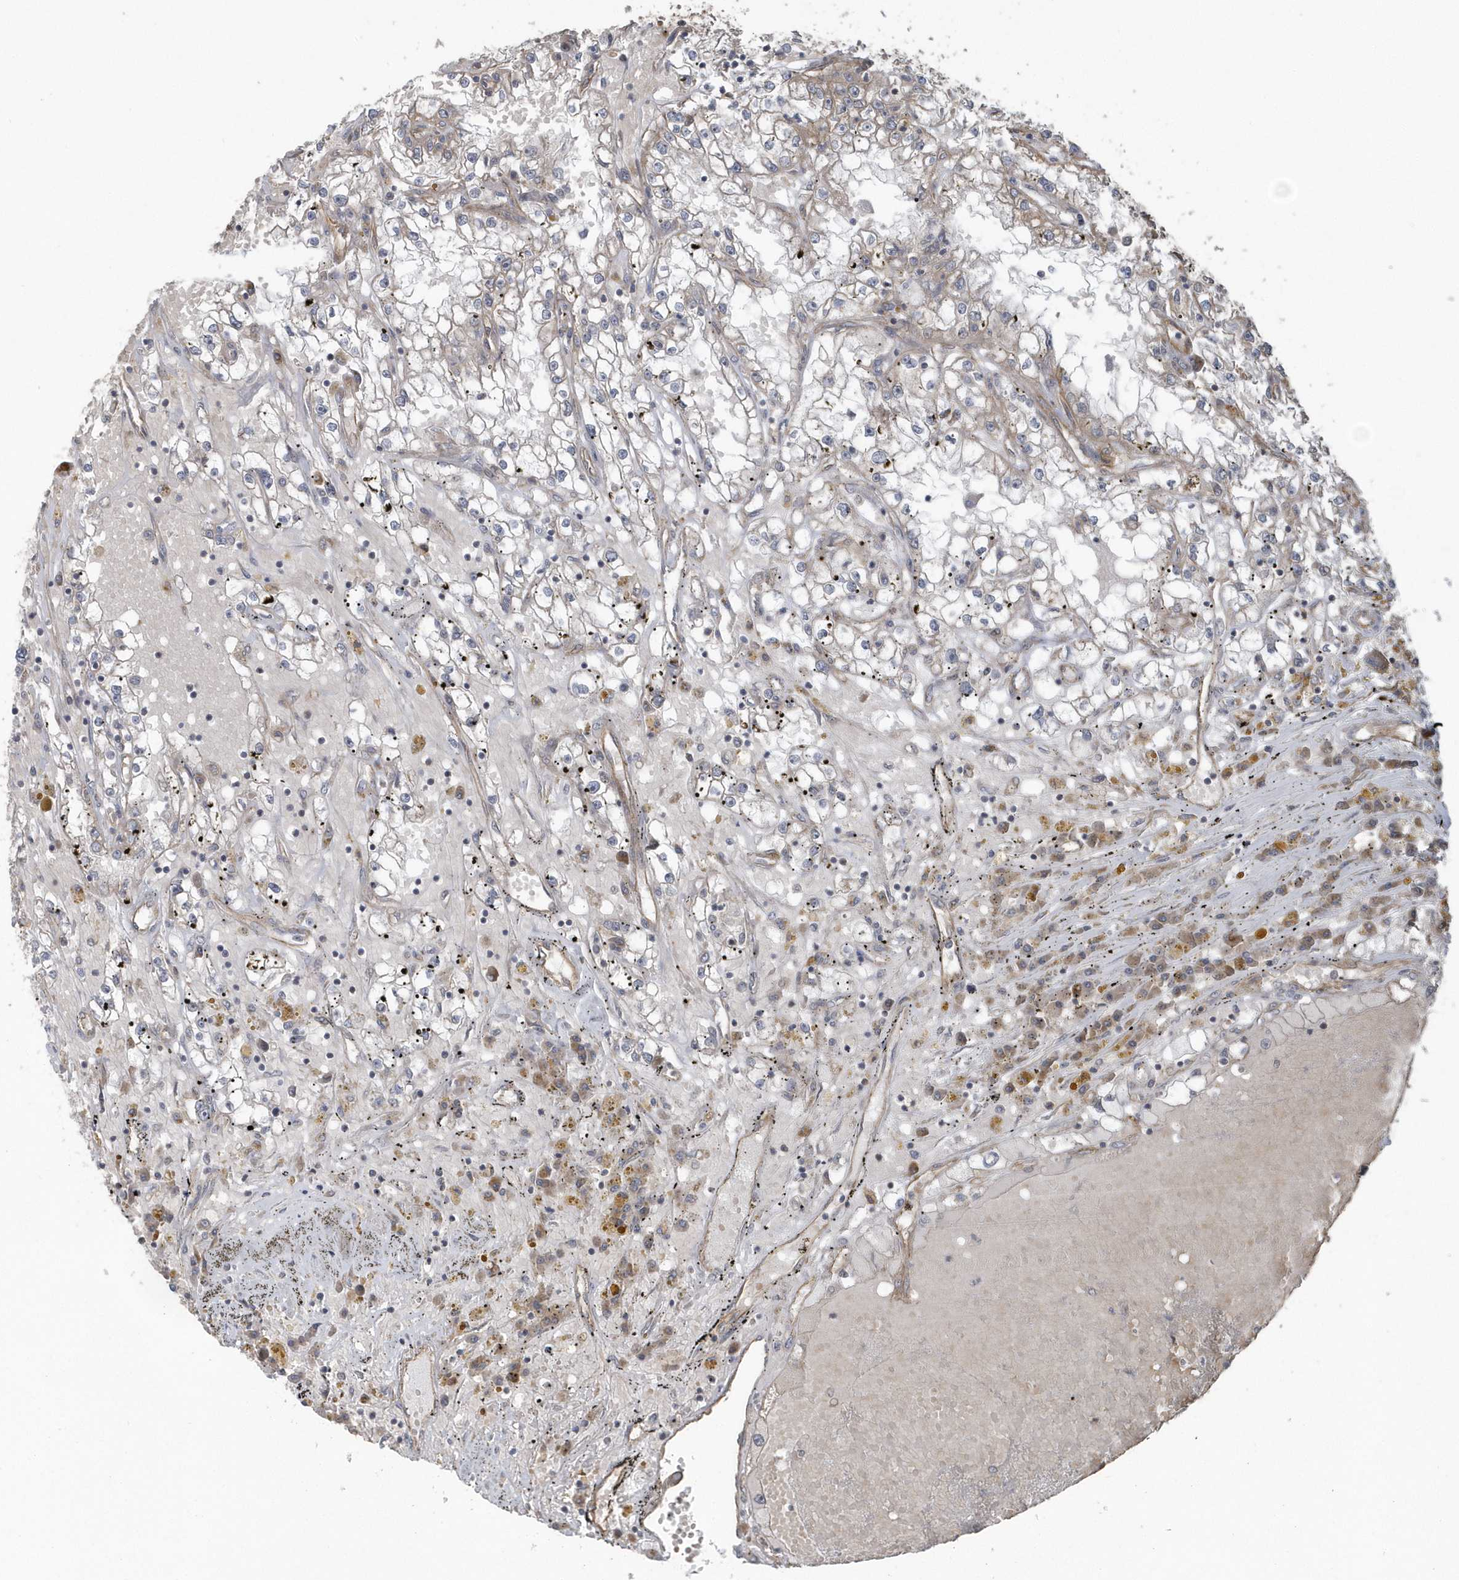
{"staining": {"intensity": "negative", "quantity": "none", "location": "none"}, "tissue": "renal cancer", "cell_type": "Tumor cells", "image_type": "cancer", "snomed": [{"axis": "morphology", "description": "Adenocarcinoma, NOS"}, {"axis": "topography", "description": "Kidney"}], "caption": "DAB (3,3'-diaminobenzidine) immunohistochemical staining of human renal cancer (adenocarcinoma) displays no significant expression in tumor cells. (DAB (3,3'-diaminobenzidine) immunohistochemistry (IHC), high magnification).", "gene": "HERPUD1", "patient": {"sex": "male", "age": 56}}